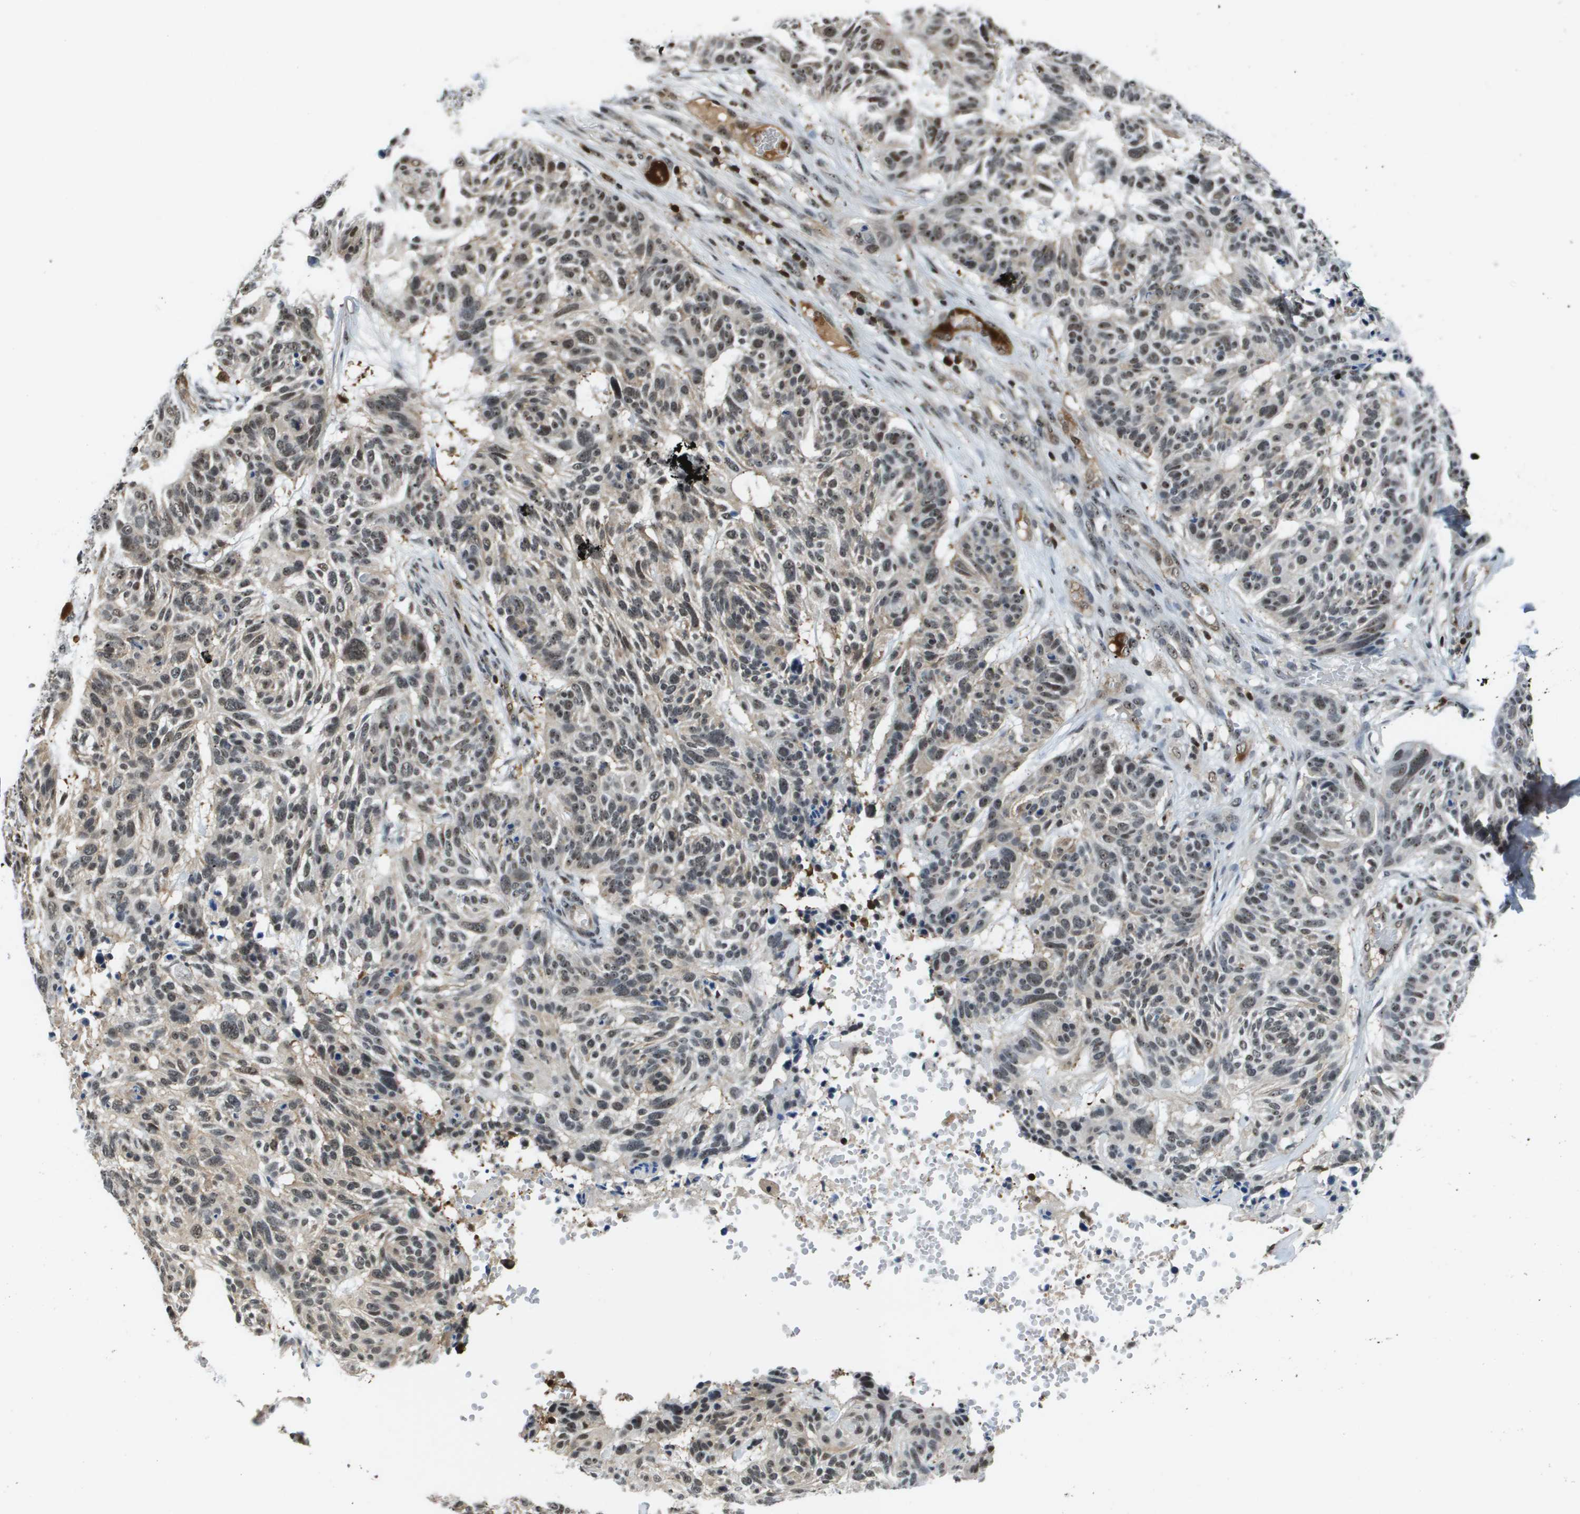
{"staining": {"intensity": "weak", "quantity": ">75%", "location": "nuclear"}, "tissue": "skin cancer", "cell_type": "Tumor cells", "image_type": "cancer", "snomed": [{"axis": "morphology", "description": "Basal cell carcinoma"}, {"axis": "topography", "description": "Skin"}], "caption": "Skin cancer was stained to show a protein in brown. There is low levels of weak nuclear staining in about >75% of tumor cells.", "gene": "EP400", "patient": {"sex": "male", "age": 85}}